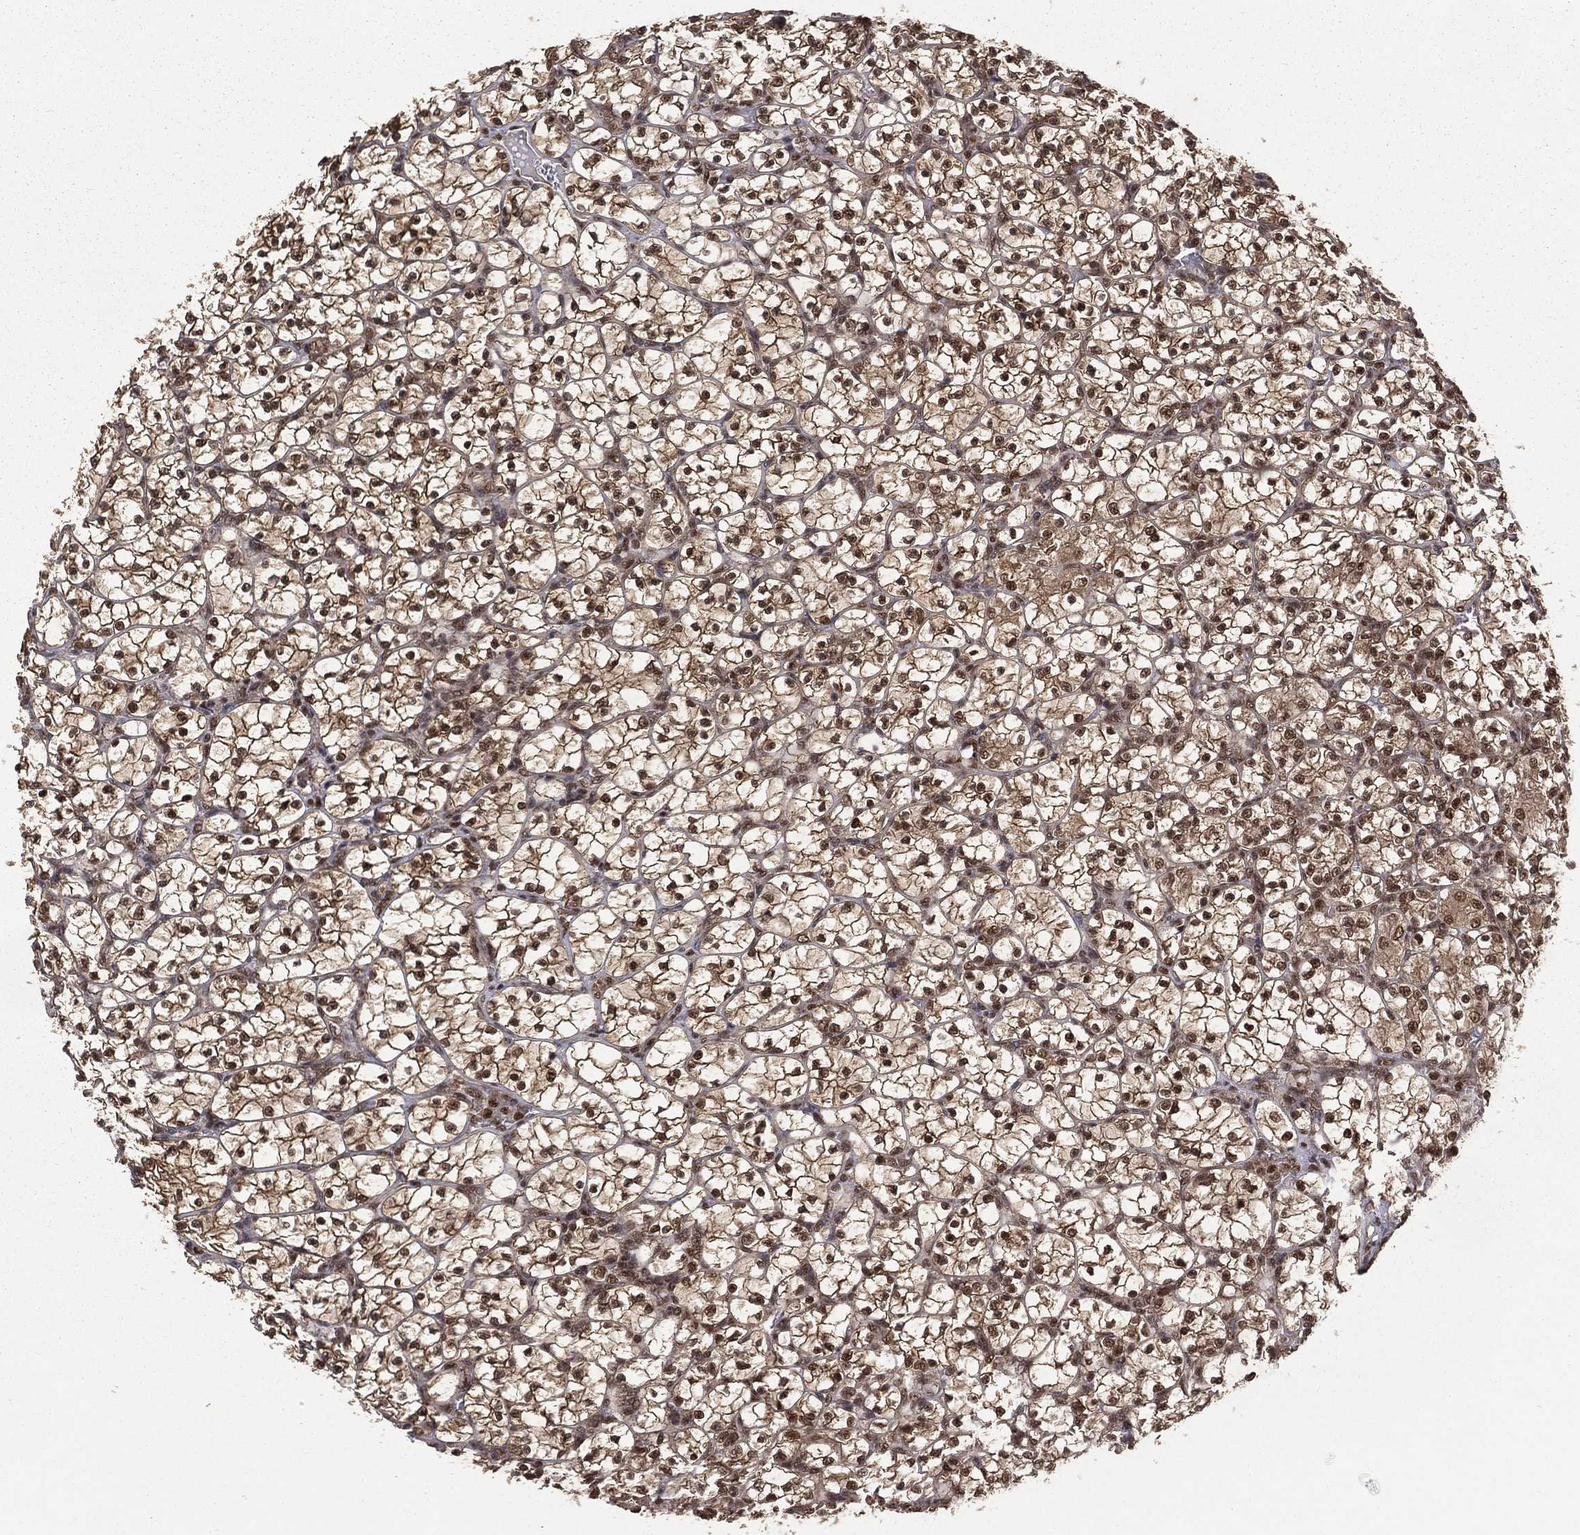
{"staining": {"intensity": "strong", "quantity": "25%-75%", "location": "nuclear"}, "tissue": "renal cancer", "cell_type": "Tumor cells", "image_type": "cancer", "snomed": [{"axis": "morphology", "description": "Adenocarcinoma, NOS"}, {"axis": "topography", "description": "Kidney"}], "caption": "IHC of human renal cancer (adenocarcinoma) reveals high levels of strong nuclear staining in approximately 25%-75% of tumor cells.", "gene": "JMJD6", "patient": {"sex": "female", "age": 89}}